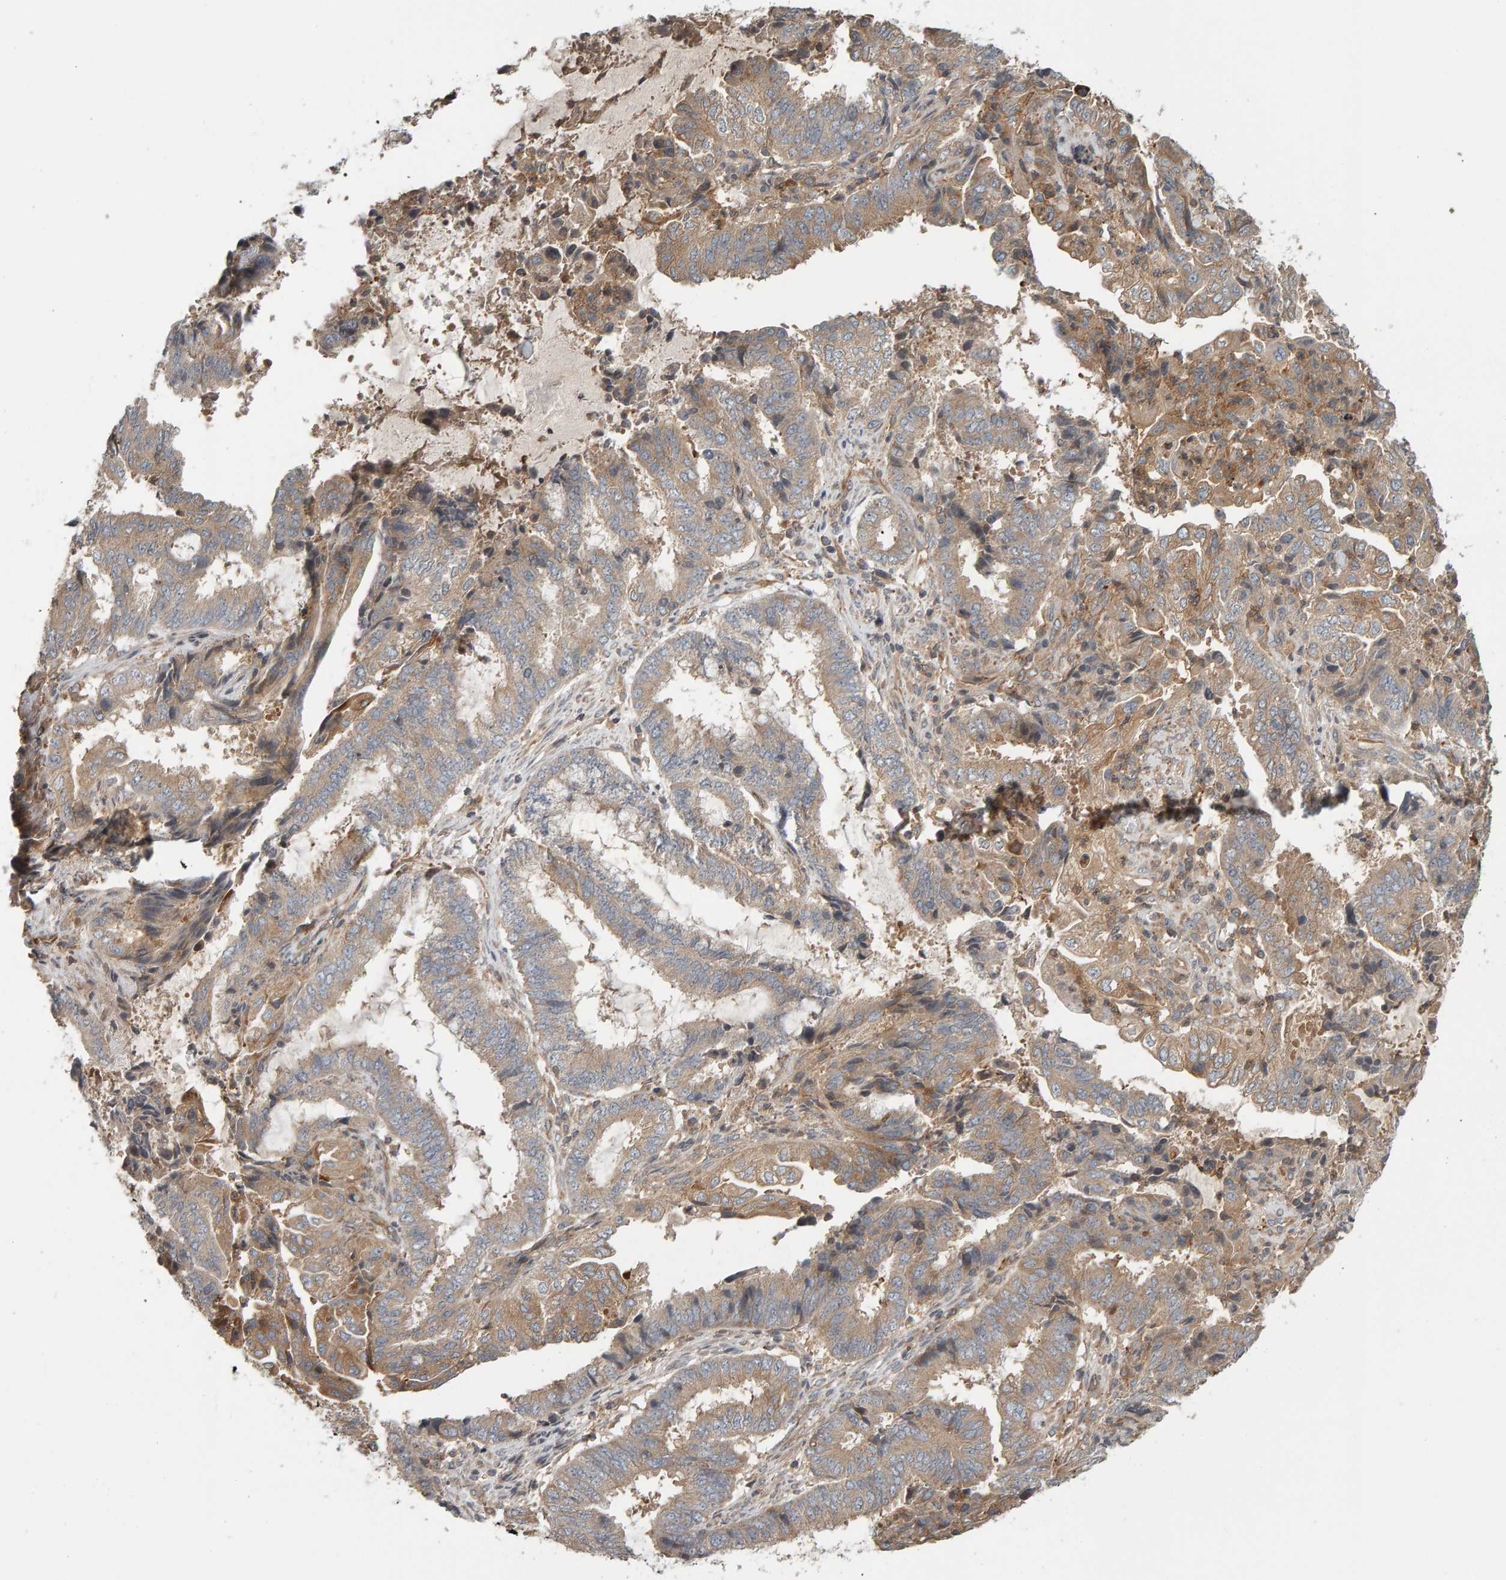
{"staining": {"intensity": "weak", "quantity": ">75%", "location": "cytoplasmic/membranous"}, "tissue": "endometrial cancer", "cell_type": "Tumor cells", "image_type": "cancer", "snomed": [{"axis": "morphology", "description": "Adenocarcinoma, NOS"}, {"axis": "topography", "description": "Endometrium"}], "caption": "Tumor cells show weak cytoplasmic/membranous positivity in about >75% of cells in endometrial cancer (adenocarcinoma). The staining is performed using DAB brown chromogen to label protein expression. The nuclei are counter-stained blue using hematoxylin.", "gene": "C9orf72", "patient": {"sex": "female", "age": 51}}